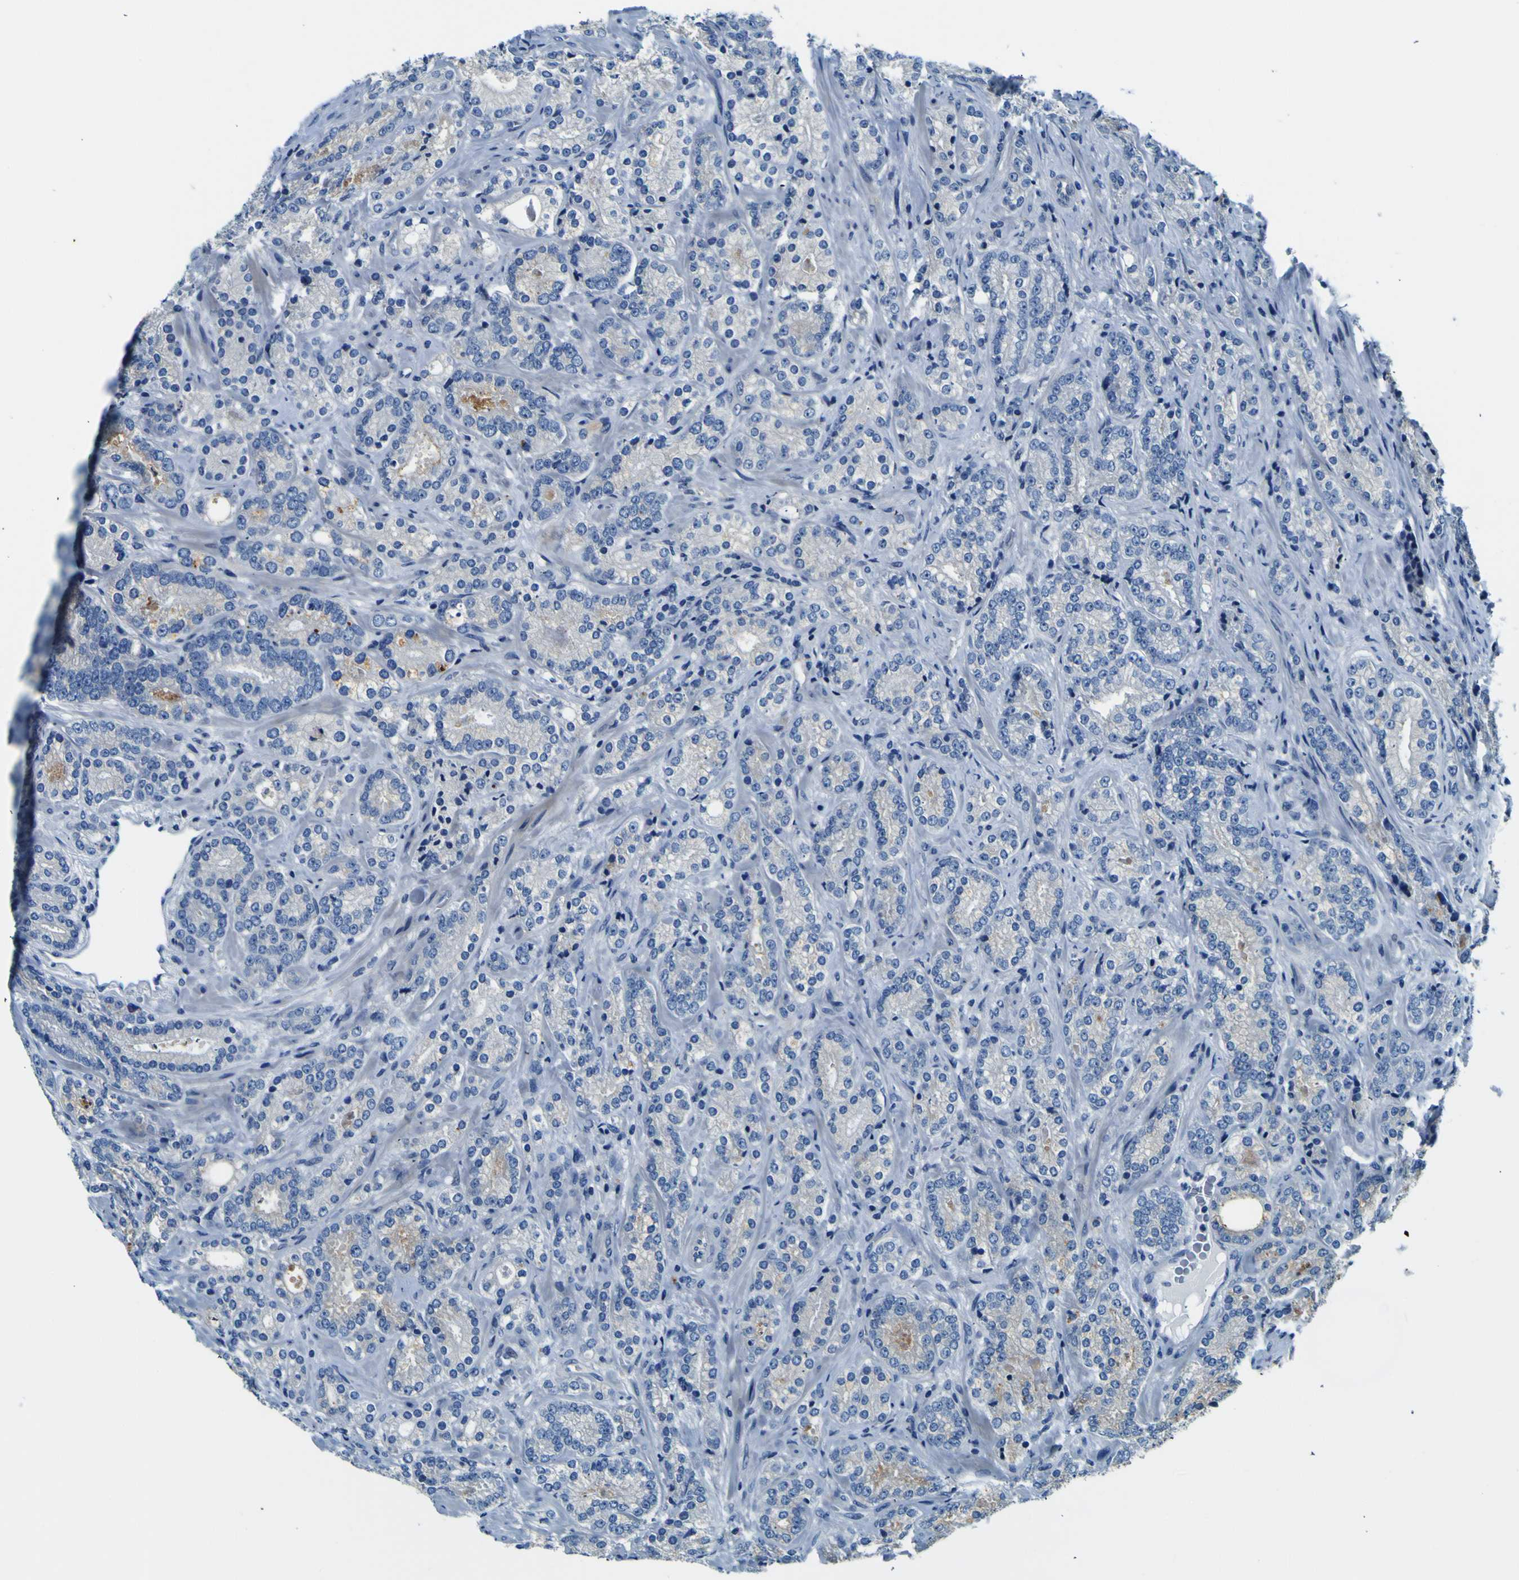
{"staining": {"intensity": "negative", "quantity": "none", "location": "none"}, "tissue": "prostate cancer", "cell_type": "Tumor cells", "image_type": "cancer", "snomed": [{"axis": "morphology", "description": "Adenocarcinoma, High grade"}, {"axis": "topography", "description": "Prostate"}], "caption": "IHC micrograph of neoplastic tissue: adenocarcinoma (high-grade) (prostate) stained with DAB demonstrates no significant protein staining in tumor cells.", "gene": "ADGRA2", "patient": {"sex": "male", "age": 61}}